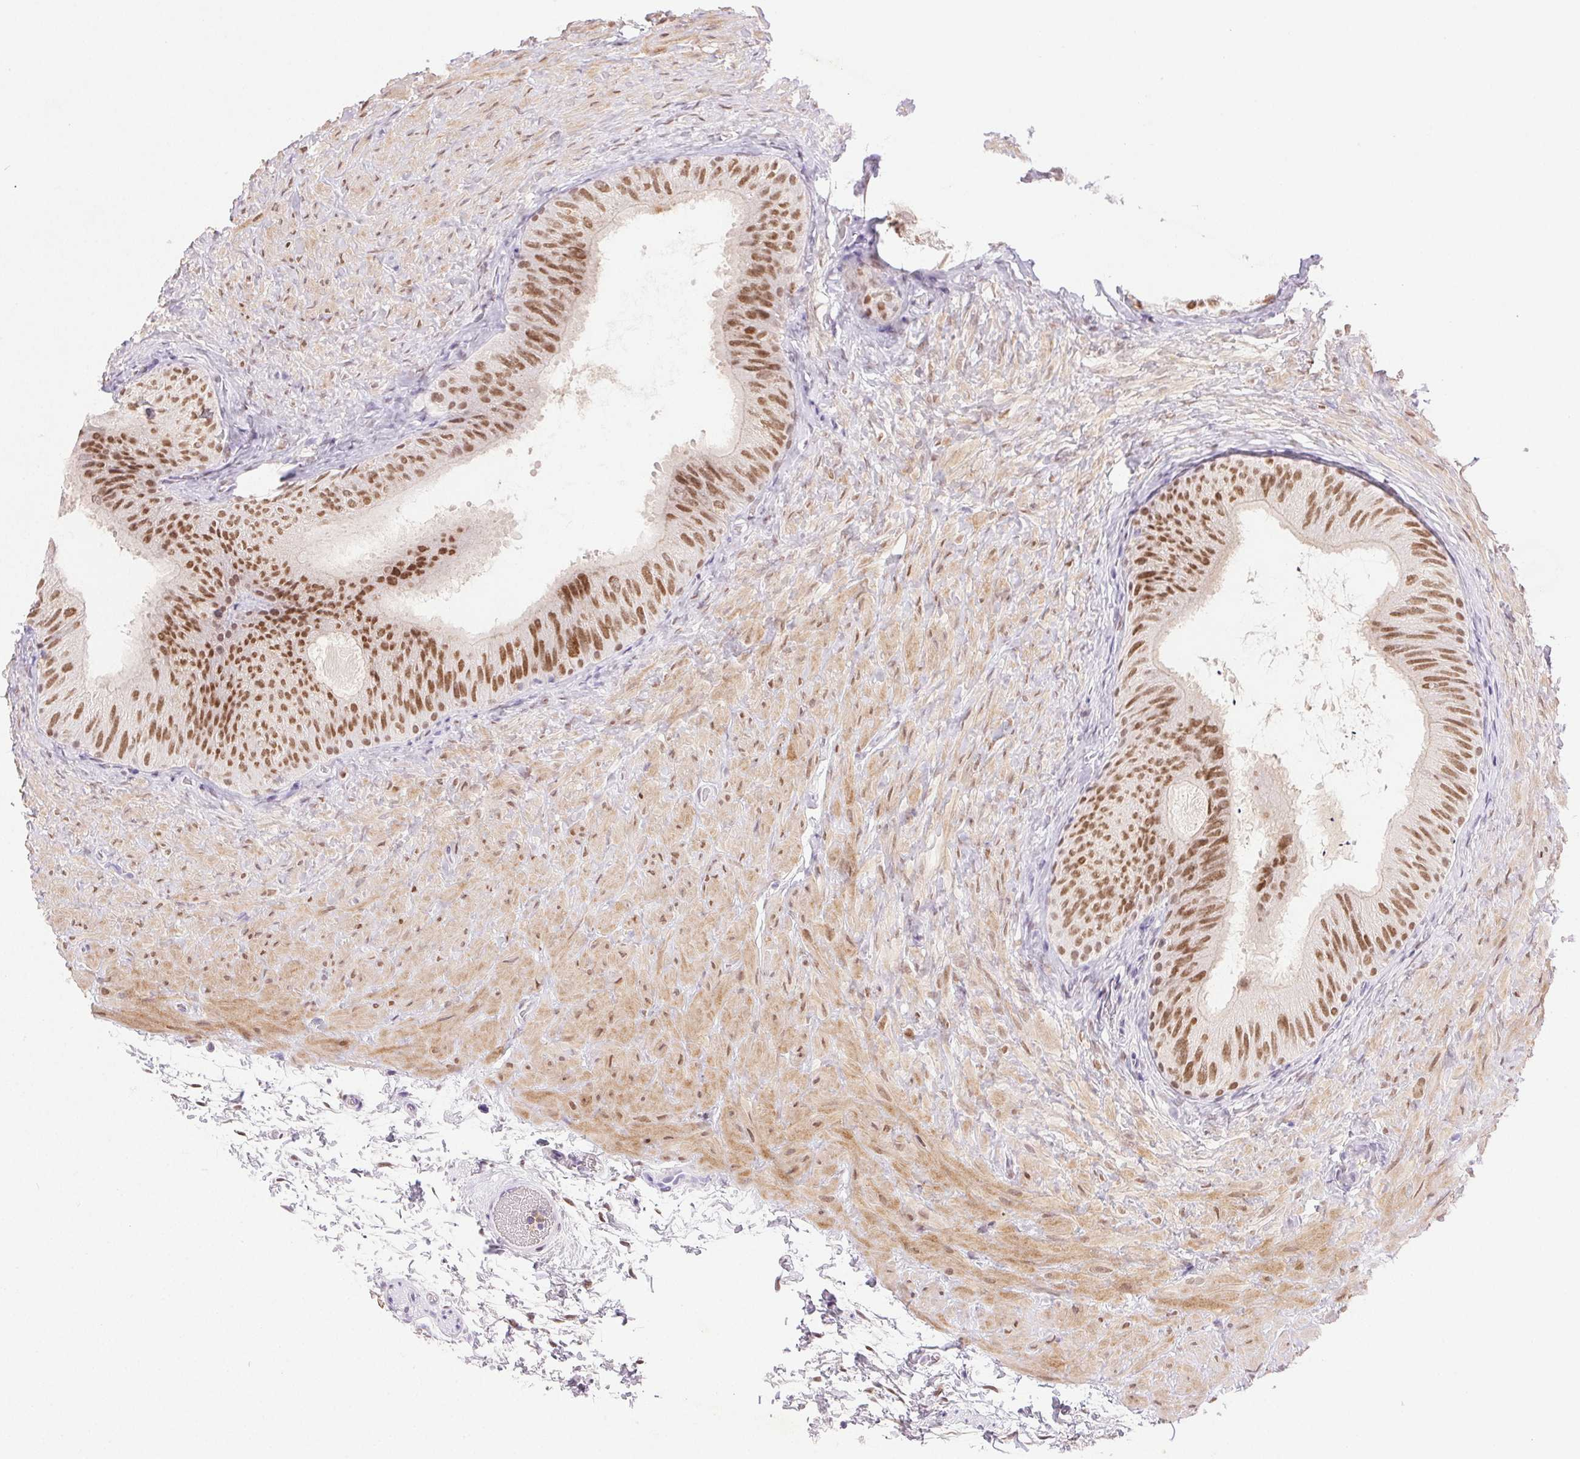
{"staining": {"intensity": "moderate", "quantity": ">75%", "location": "nuclear"}, "tissue": "epididymis", "cell_type": "Glandular cells", "image_type": "normal", "snomed": [{"axis": "morphology", "description": "Normal tissue, NOS"}, {"axis": "topography", "description": "Epididymis, spermatic cord, NOS"}, {"axis": "topography", "description": "Epididymis"}], "caption": "Glandular cells exhibit moderate nuclear staining in approximately >75% of cells in normal epididymis.", "gene": "EMX2", "patient": {"sex": "male", "age": 31}}